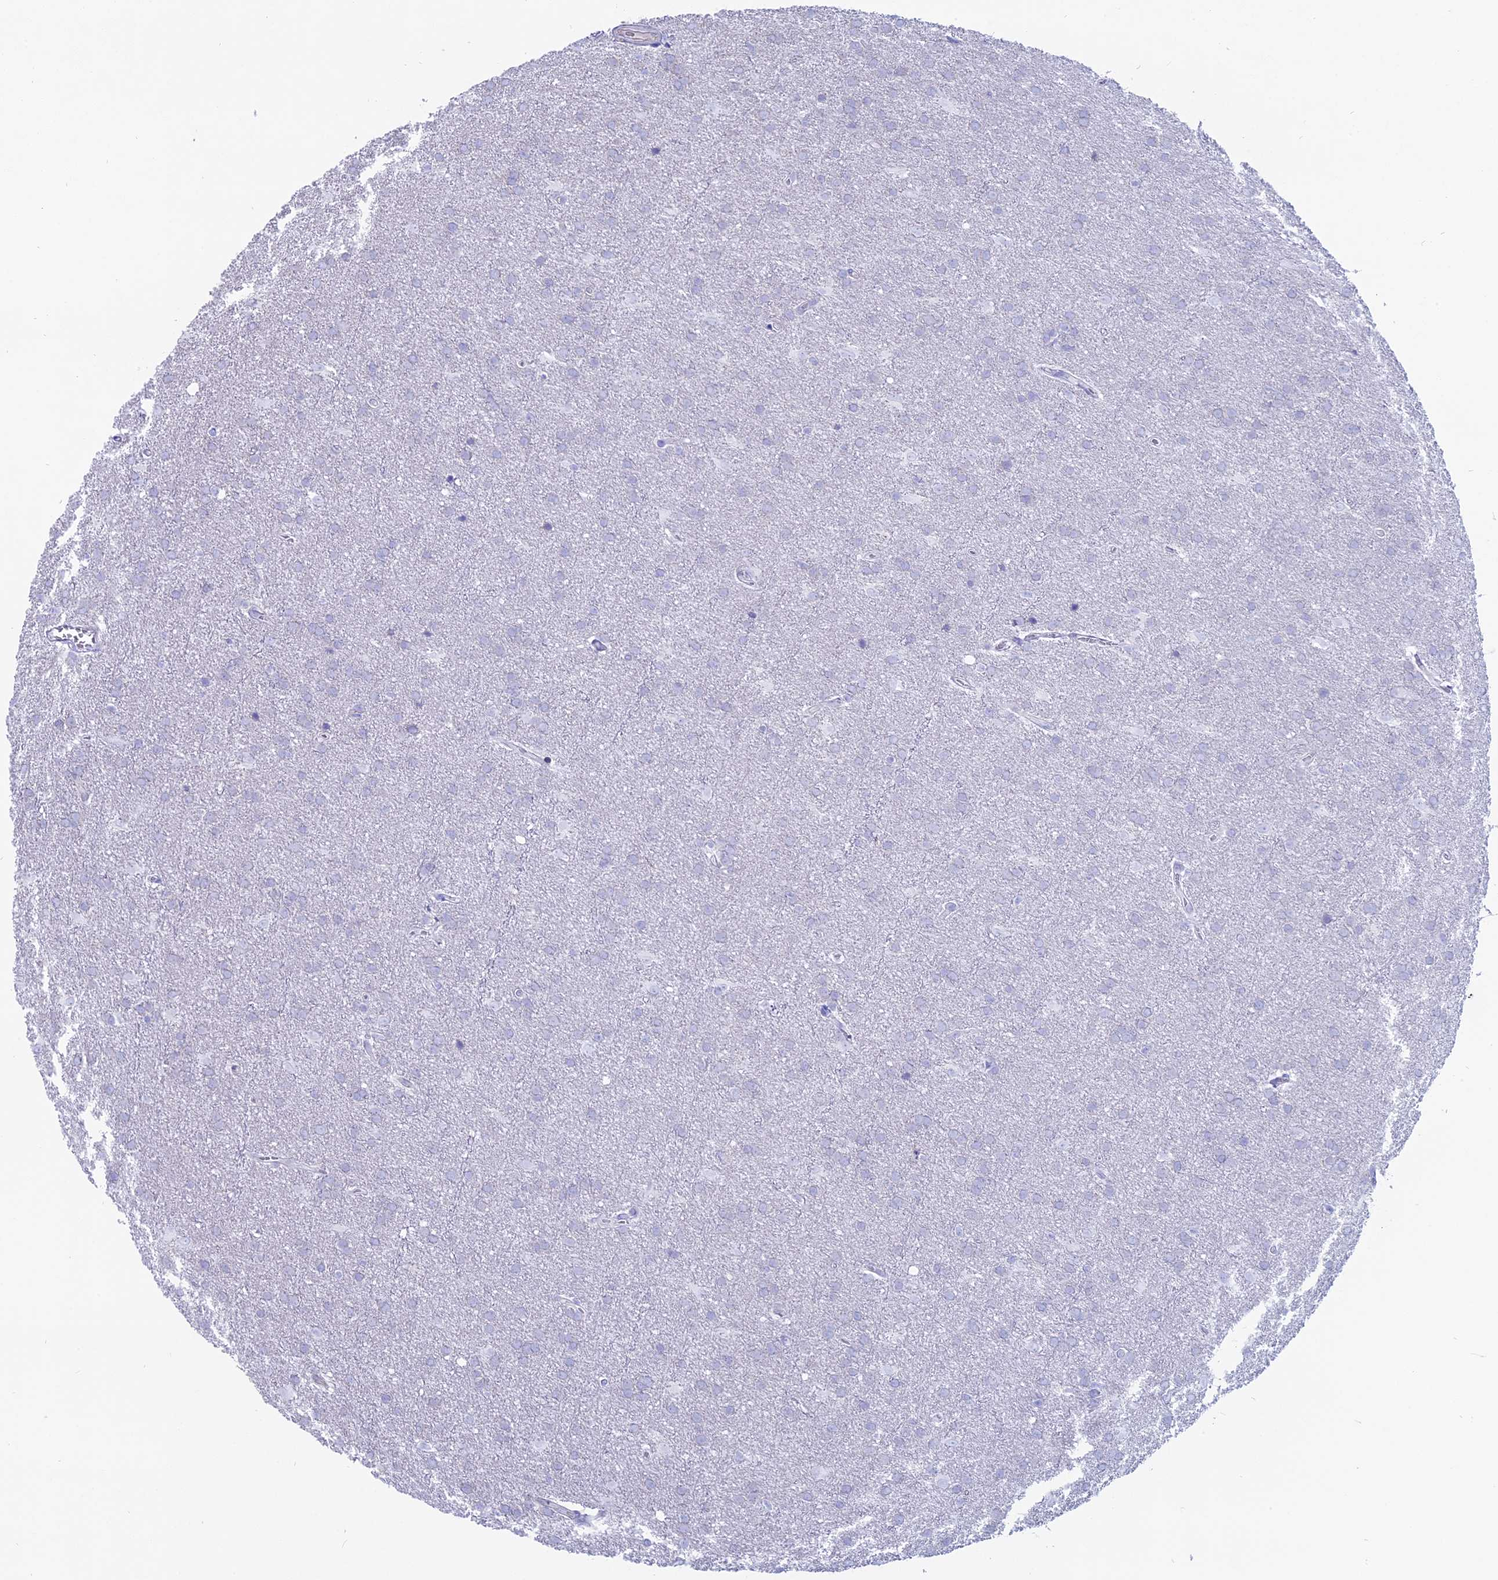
{"staining": {"intensity": "negative", "quantity": "none", "location": "none"}, "tissue": "glioma", "cell_type": "Tumor cells", "image_type": "cancer", "snomed": [{"axis": "morphology", "description": "Glioma, malignant, Low grade"}, {"axis": "topography", "description": "Brain"}], "caption": "Tumor cells show no significant protein staining in glioma.", "gene": "OR2AE1", "patient": {"sex": "female", "age": 32}}